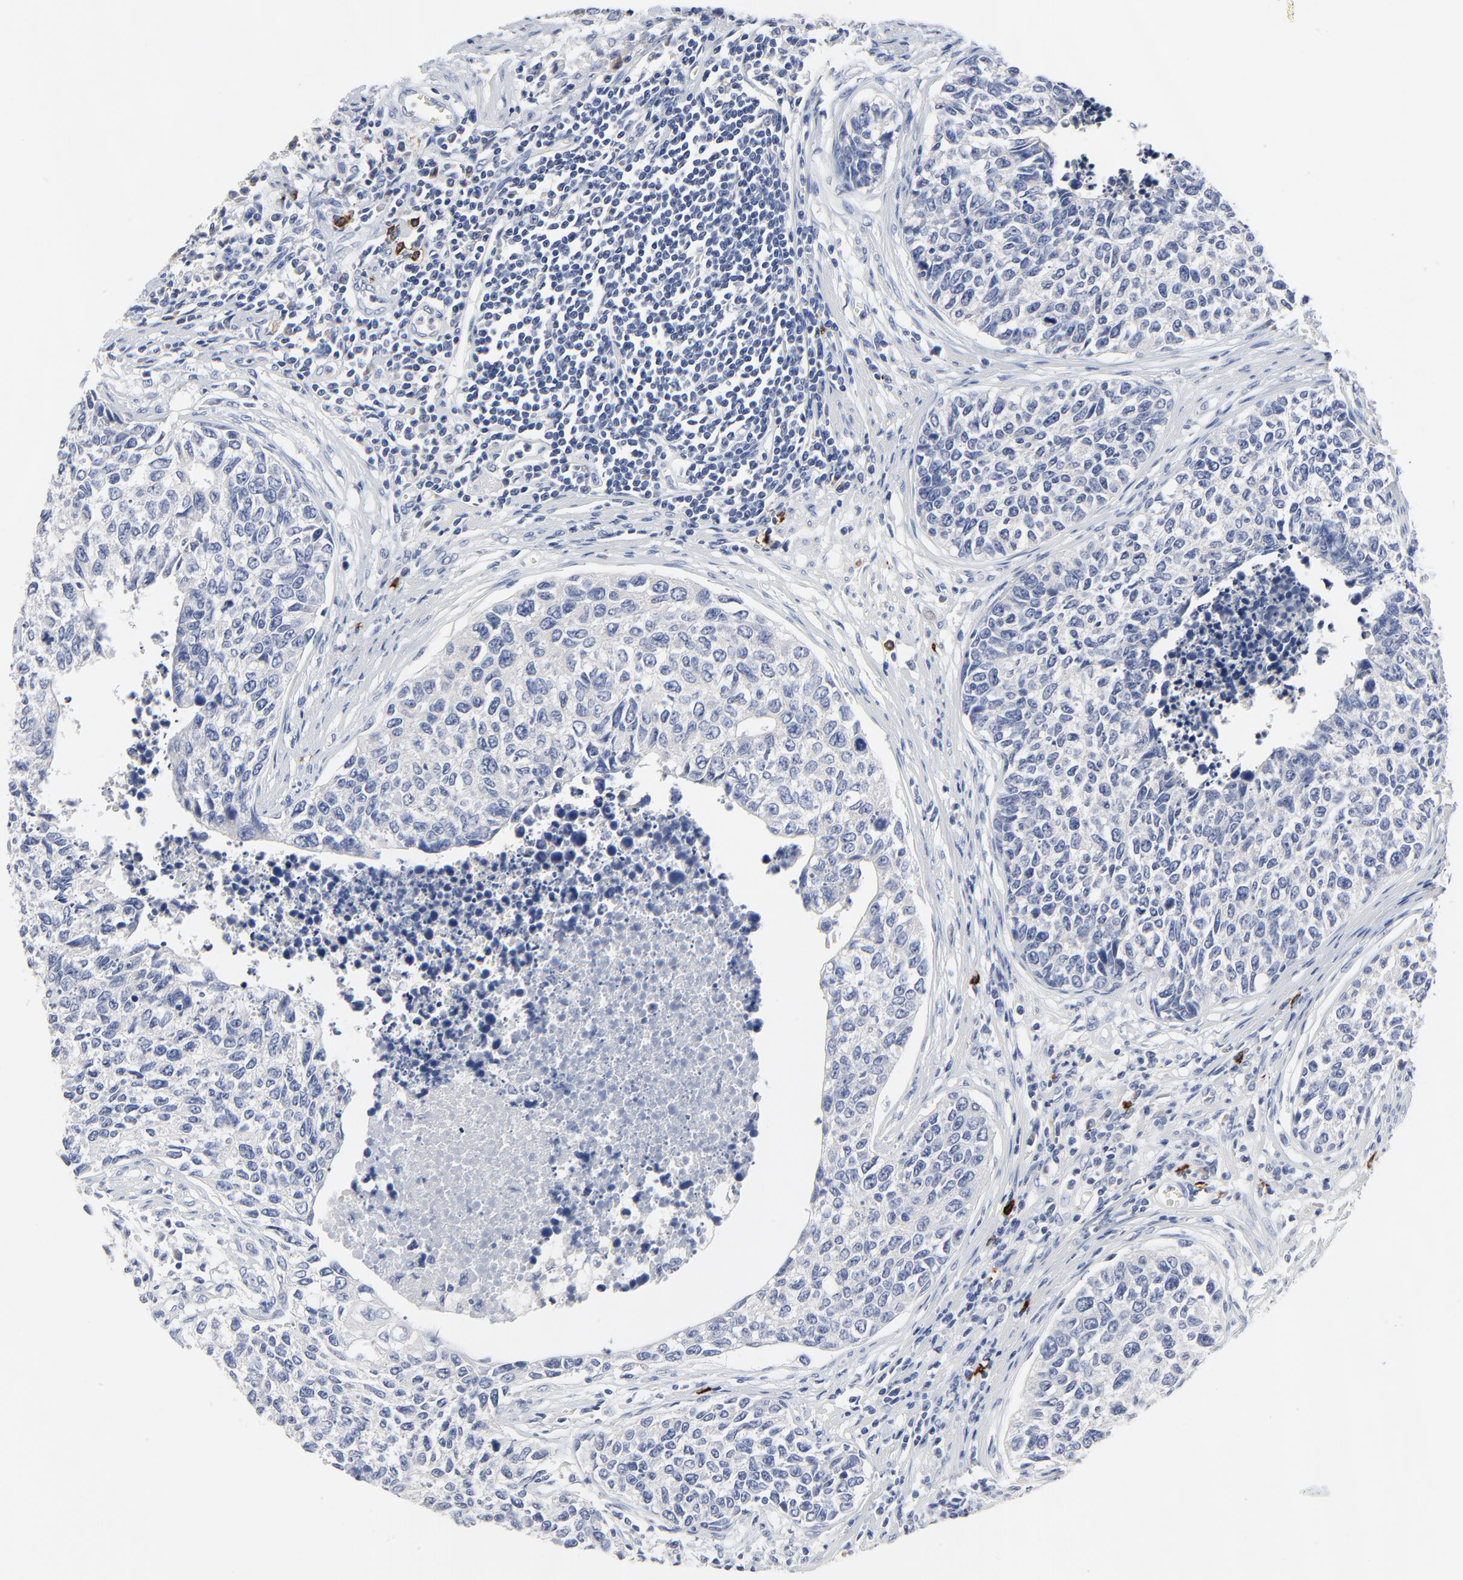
{"staining": {"intensity": "negative", "quantity": "none", "location": "none"}, "tissue": "urothelial cancer", "cell_type": "Tumor cells", "image_type": "cancer", "snomed": [{"axis": "morphology", "description": "Urothelial carcinoma, High grade"}, {"axis": "topography", "description": "Urinary bladder"}], "caption": "Immunohistochemistry (IHC) image of urothelial cancer stained for a protein (brown), which displays no staining in tumor cells.", "gene": "FBXL5", "patient": {"sex": "male", "age": 81}}